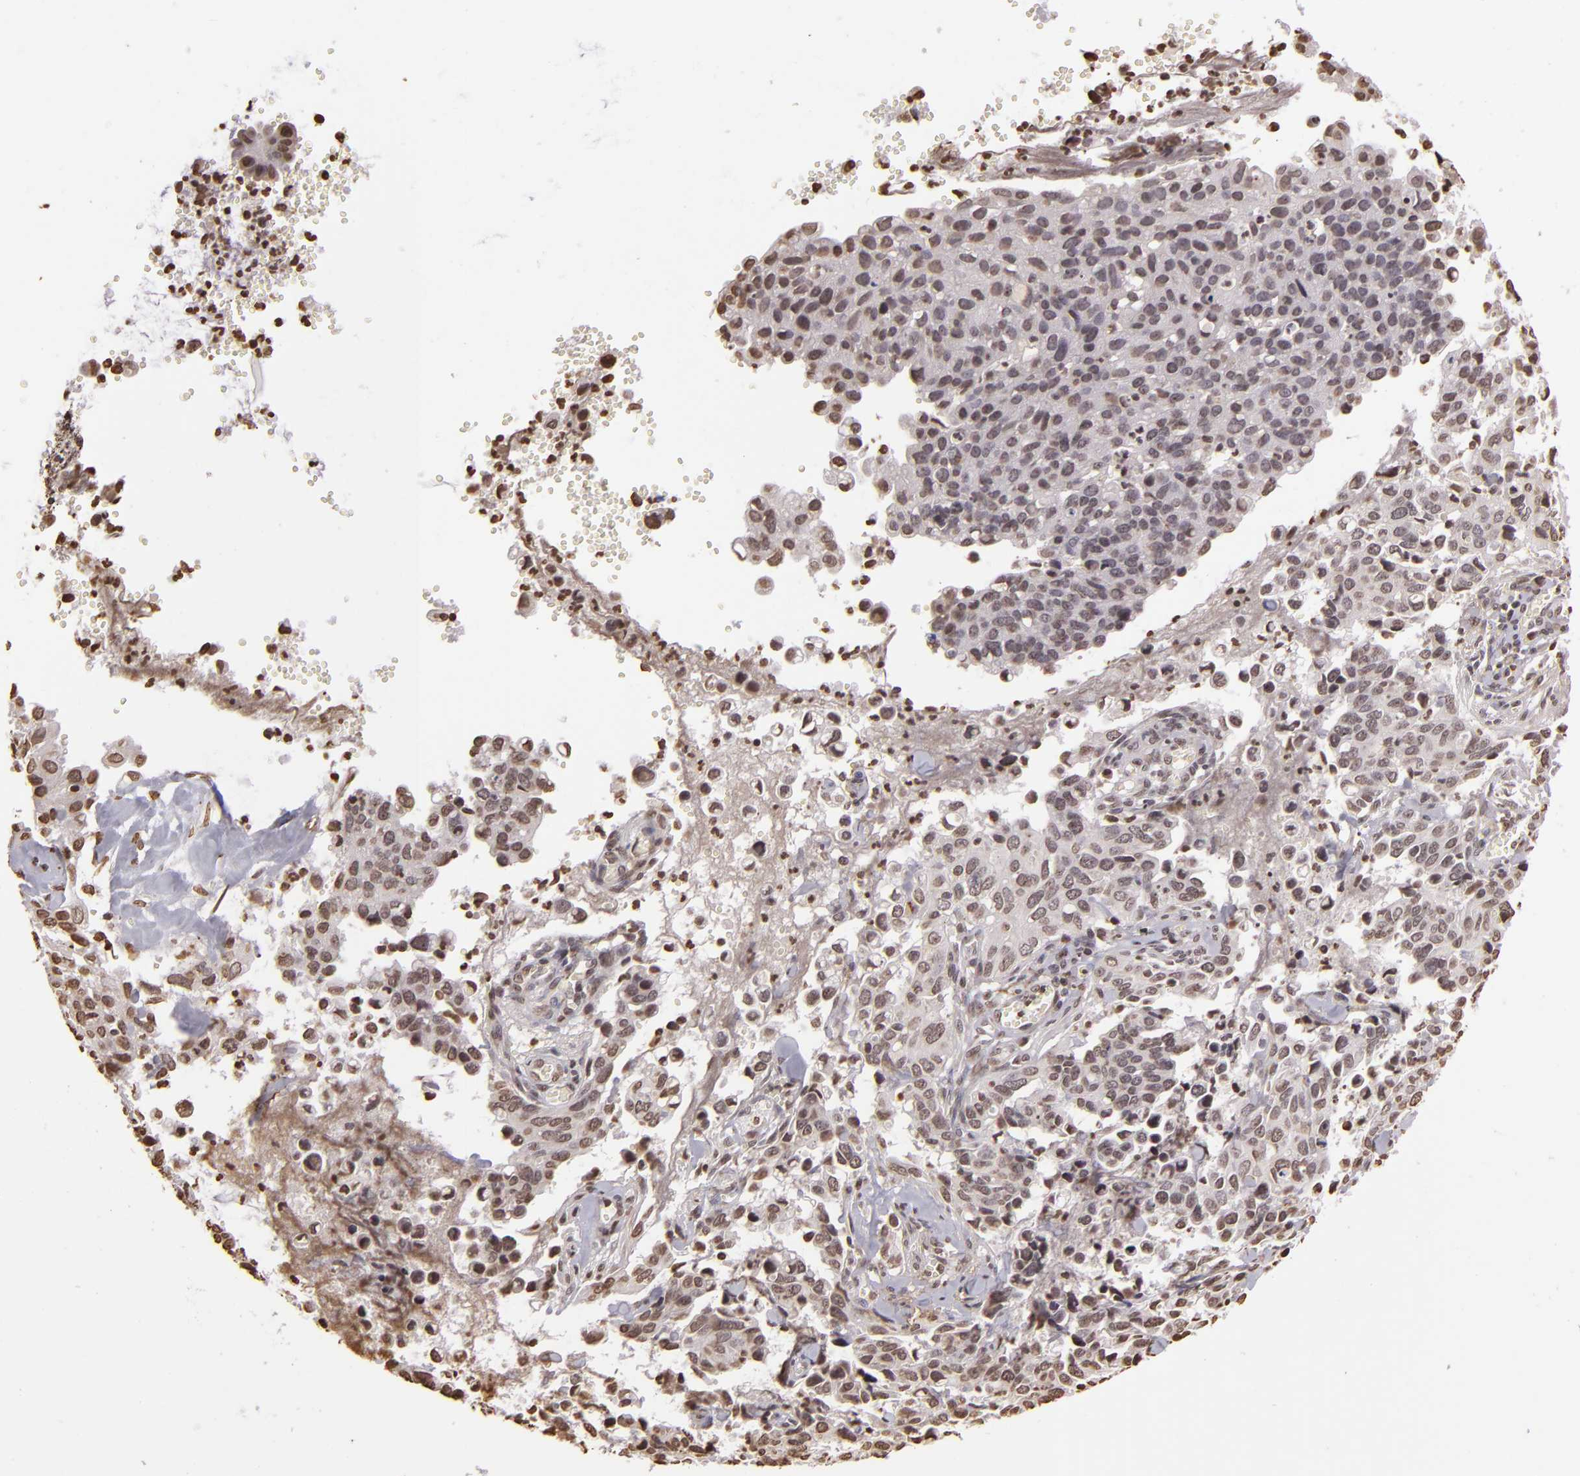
{"staining": {"intensity": "weak", "quantity": "25%-75%", "location": "nuclear"}, "tissue": "cervical cancer", "cell_type": "Tumor cells", "image_type": "cancer", "snomed": [{"axis": "morphology", "description": "Normal tissue, NOS"}, {"axis": "morphology", "description": "Squamous cell carcinoma, NOS"}, {"axis": "topography", "description": "Cervix"}], "caption": "Cervical squamous cell carcinoma tissue exhibits weak nuclear expression in approximately 25%-75% of tumor cells", "gene": "THRB", "patient": {"sex": "female", "age": 45}}